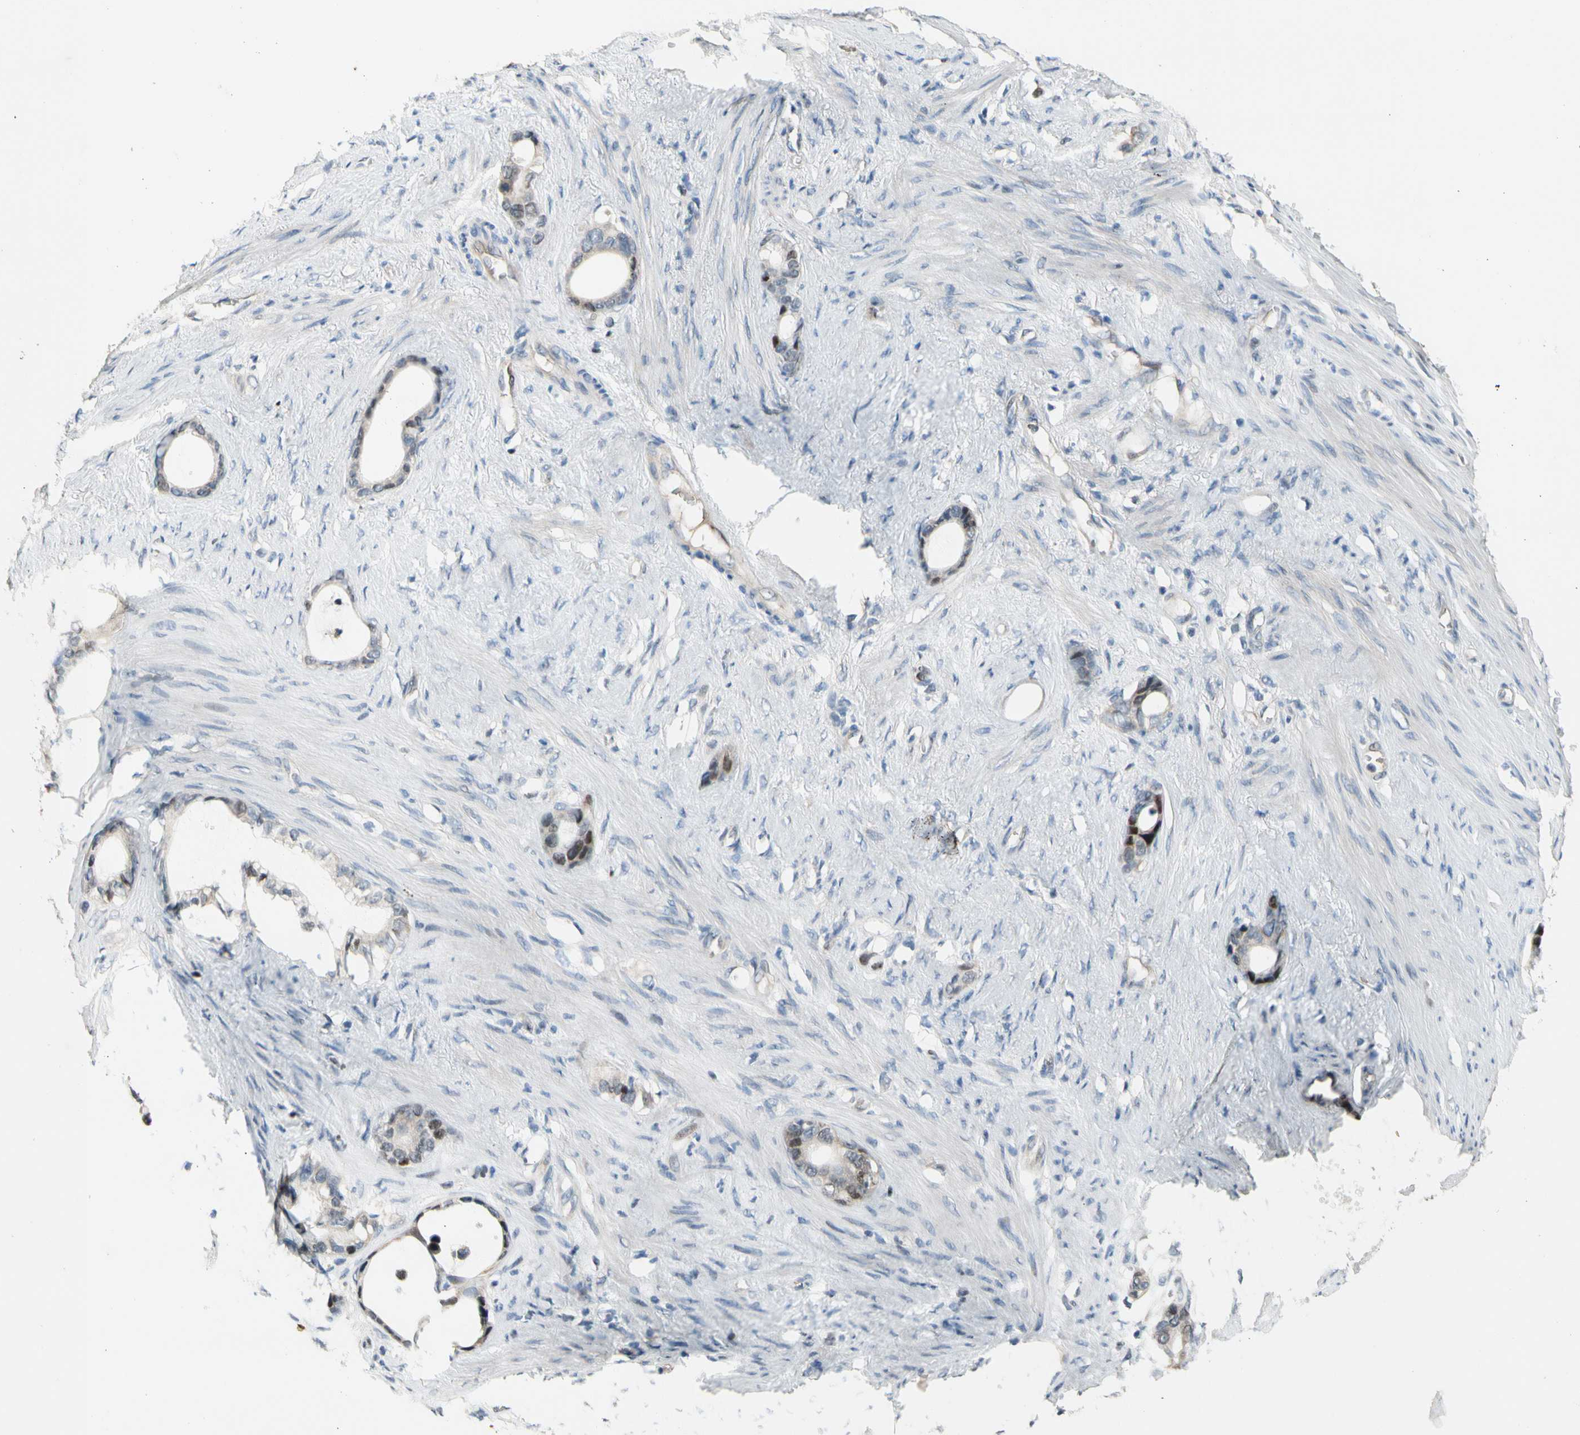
{"staining": {"intensity": "moderate", "quantity": "25%-75%", "location": "nuclear"}, "tissue": "stomach cancer", "cell_type": "Tumor cells", "image_type": "cancer", "snomed": [{"axis": "morphology", "description": "Adenocarcinoma, NOS"}, {"axis": "topography", "description": "Stomach"}], "caption": "Tumor cells show moderate nuclear positivity in approximately 25%-75% of cells in stomach adenocarcinoma. The staining was performed using DAB (3,3'-diaminobenzidine) to visualize the protein expression in brown, while the nuclei were stained in blue with hematoxylin (Magnification: 20x).", "gene": "ZNF184", "patient": {"sex": "female", "age": 75}}